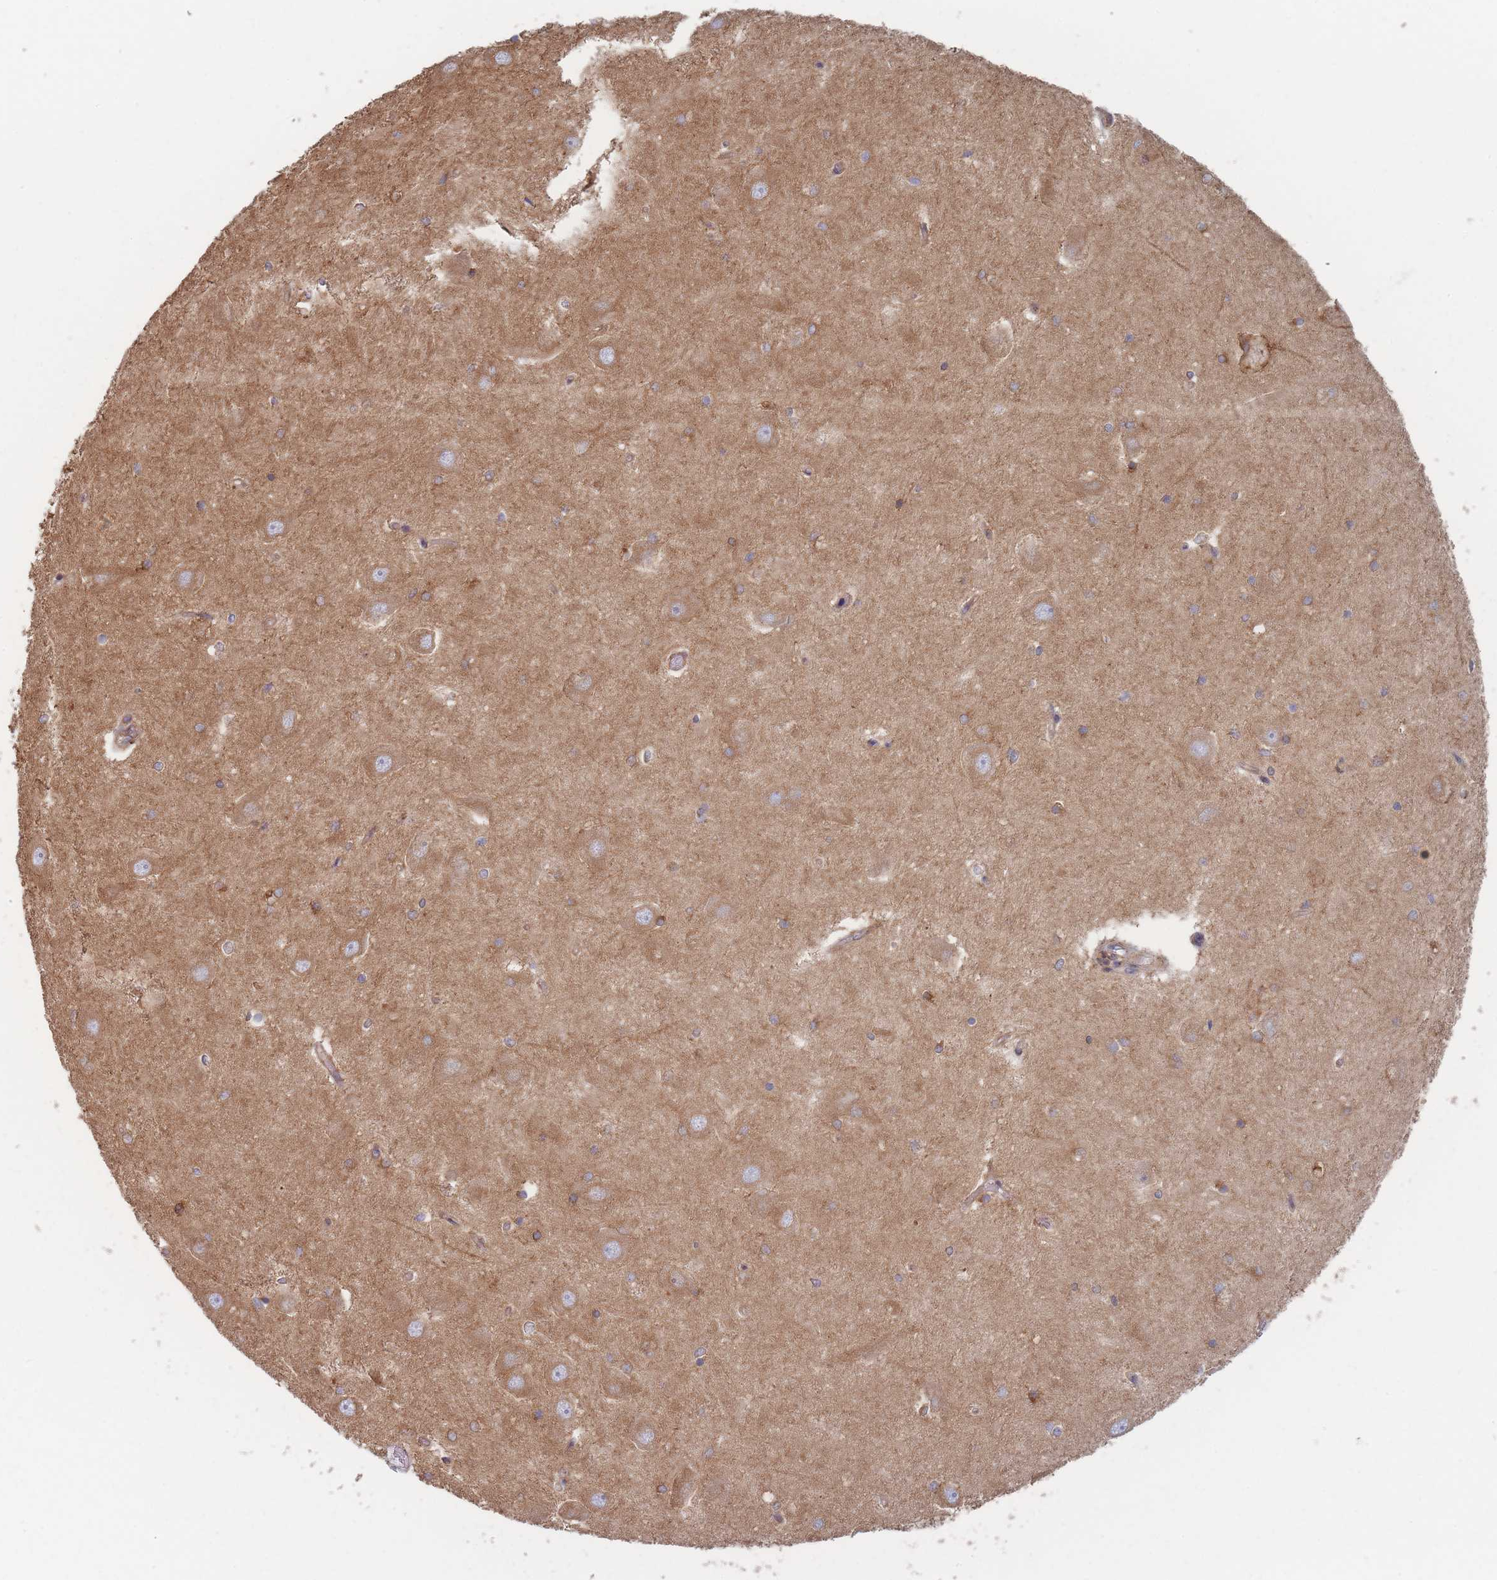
{"staining": {"intensity": "moderate", "quantity": ">75%", "location": "cytoplasmic/membranous"}, "tissue": "hippocampus", "cell_type": "Glial cells", "image_type": "normal", "snomed": [{"axis": "morphology", "description": "Normal tissue, NOS"}, {"axis": "topography", "description": "Hippocampus"}], "caption": "Hippocampus stained with immunohistochemistry (IHC) reveals moderate cytoplasmic/membranous staining in about >75% of glial cells.", "gene": "KDSR", "patient": {"sex": "male", "age": 45}}